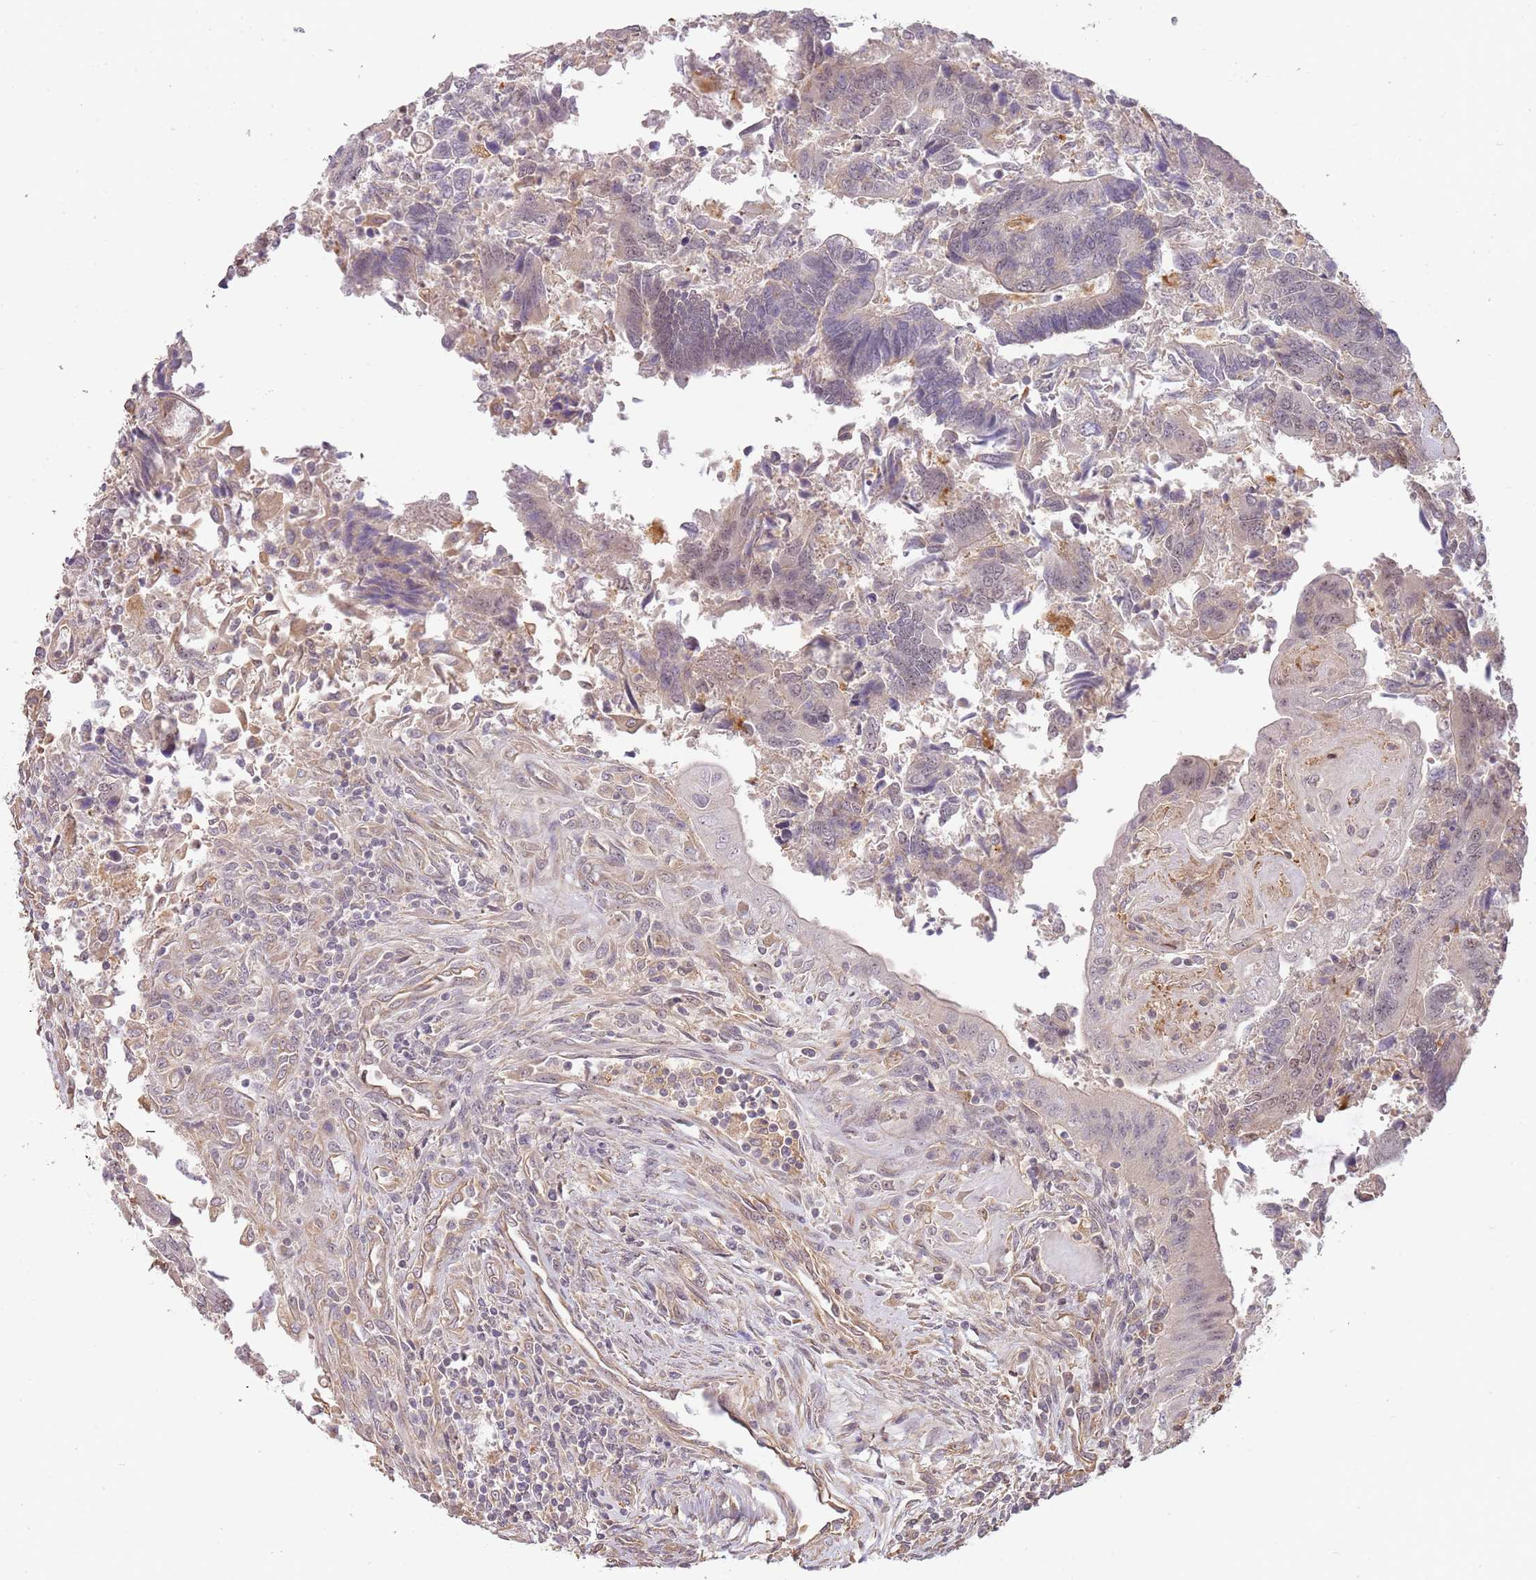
{"staining": {"intensity": "weak", "quantity": "<25%", "location": "nuclear"}, "tissue": "colorectal cancer", "cell_type": "Tumor cells", "image_type": "cancer", "snomed": [{"axis": "morphology", "description": "Adenocarcinoma, NOS"}, {"axis": "topography", "description": "Colon"}], "caption": "A photomicrograph of human adenocarcinoma (colorectal) is negative for staining in tumor cells.", "gene": "SURF2", "patient": {"sex": "female", "age": 67}}